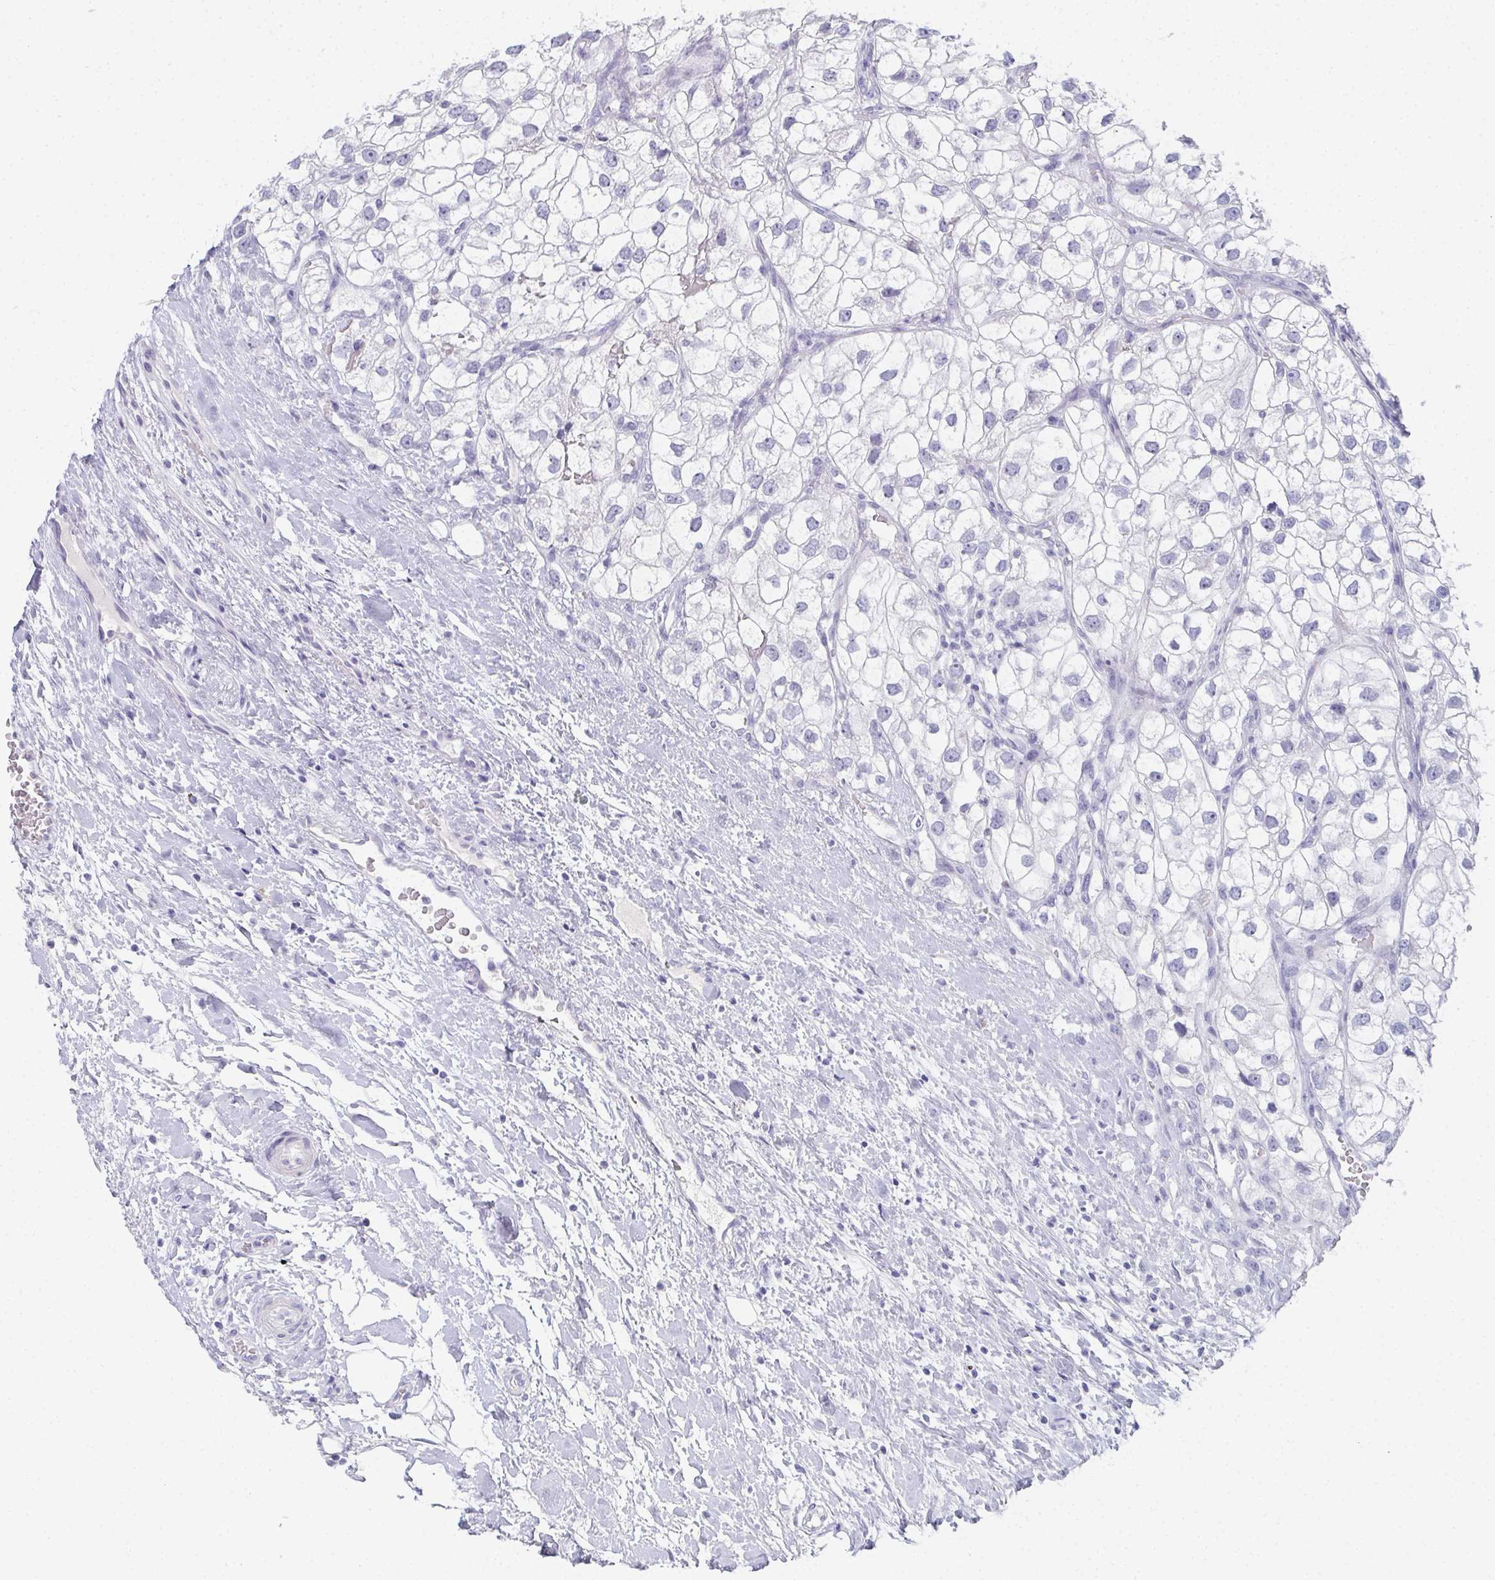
{"staining": {"intensity": "negative", "quantity": "none", "location": "none"}, "tissue": "renal cancer", "cell_type": "Tumor cells", "image_type": "cancer", "snomed": [{"axis": "morphology", "description": "Adenocarcinoma, NOS"}, {"axis": "topography", "description": "Kidney"}], "caption": "The micrograph exhibits no significant staining in tumor cells of adenocarcinoma (renal).", "gene": "SLC36A2", "patient": {"sex": "male", "age": 59}}